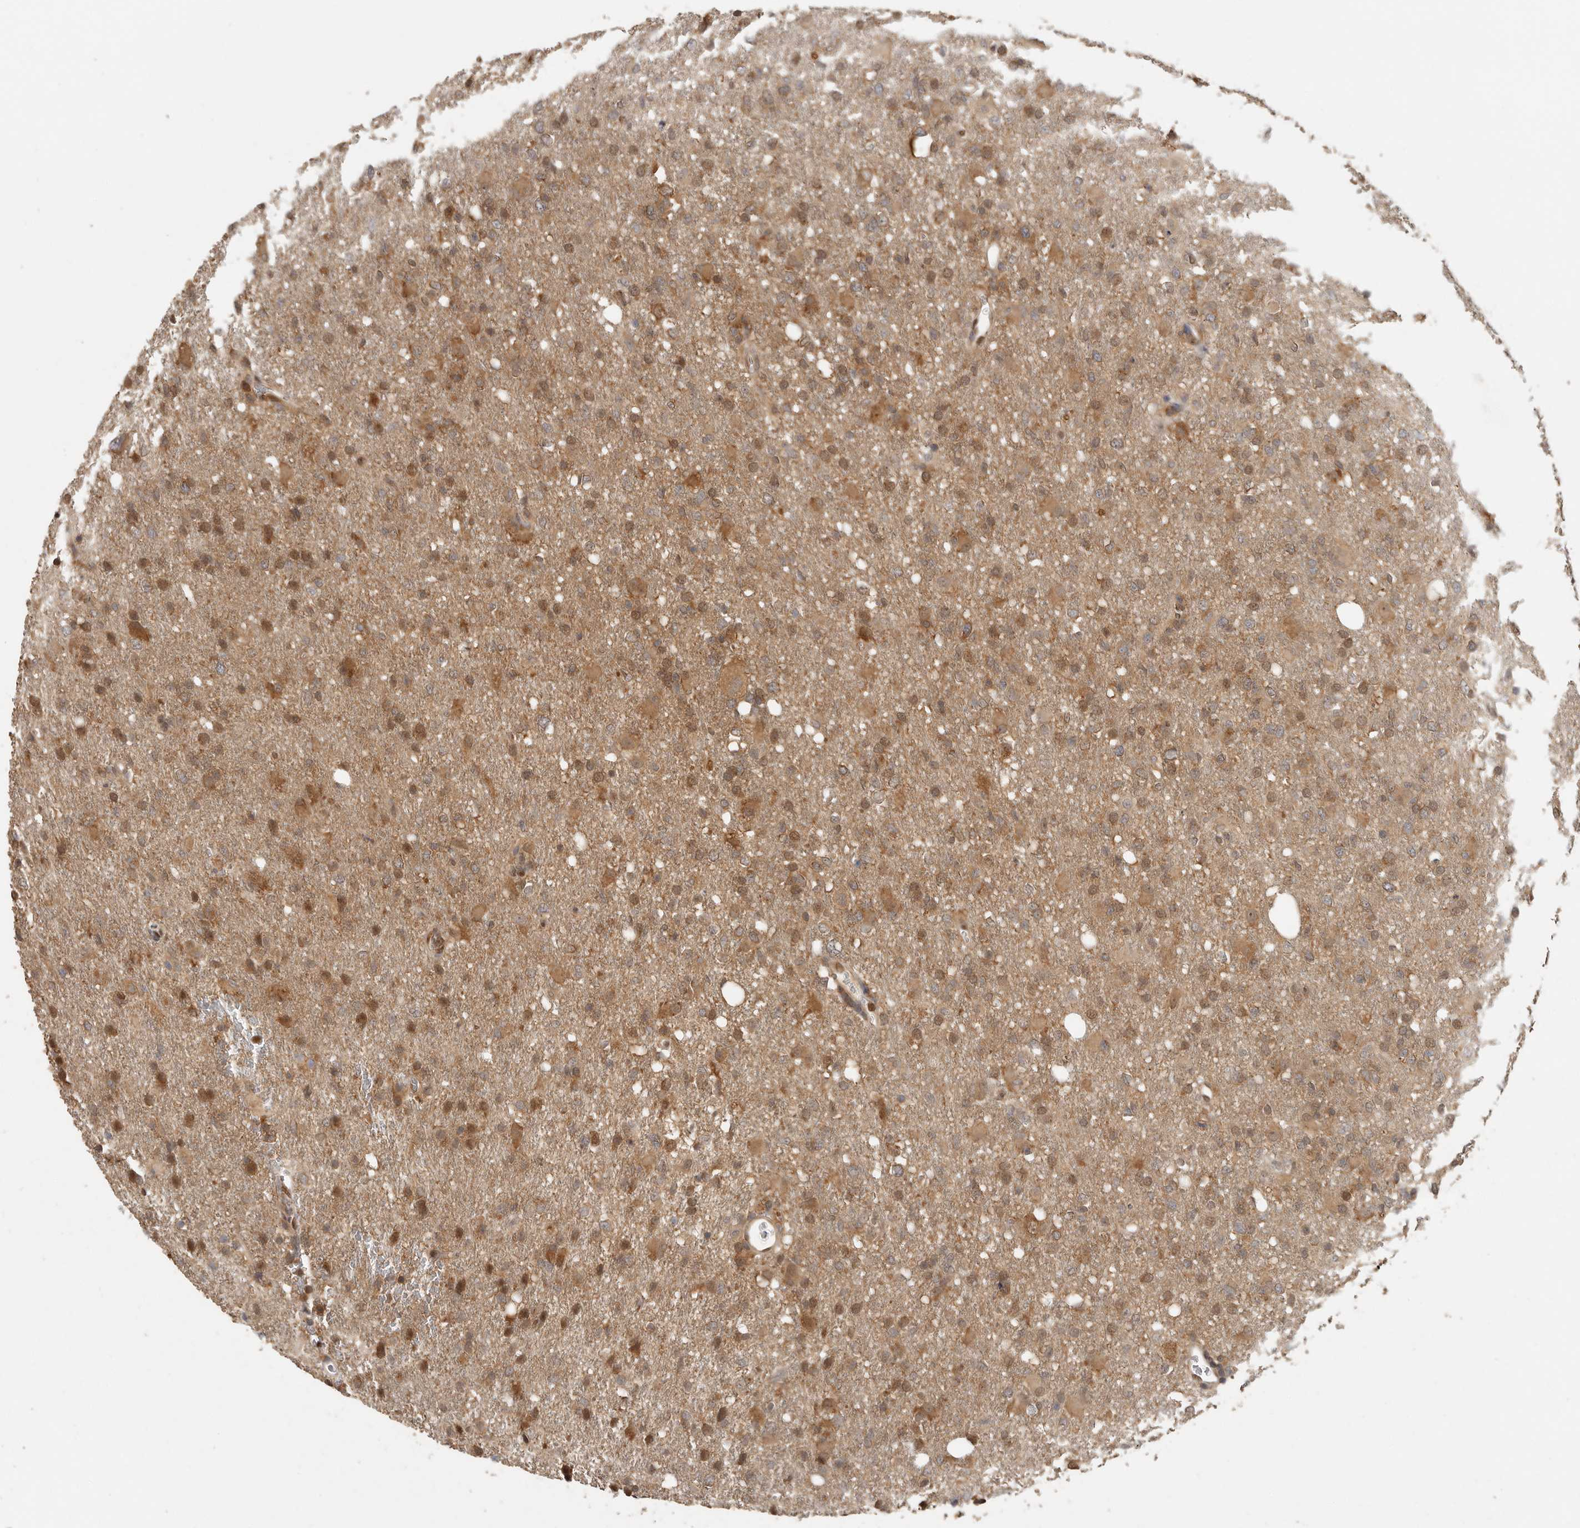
{"staining": {"intensity": "moderate", "quantity": ">75%", "location": "cytoplasmic/membranous,nuclear"}, "tissue": "glioma", "cell_type": "Tumor cells", "image_type": "cancer", "snomed": [{"axis": "morphology", "description": "Glioma, malignant, High grade"}, {"axis": "topography", "description": "Brain"}], "caption": "Protein staining of glioma tissue reveals moderate cytoplasmic/membranous and nuclear staining in approximately >75% of tumor cells.", "gene": "CCT8", "patient": {"sex": "female", "age": 57}}